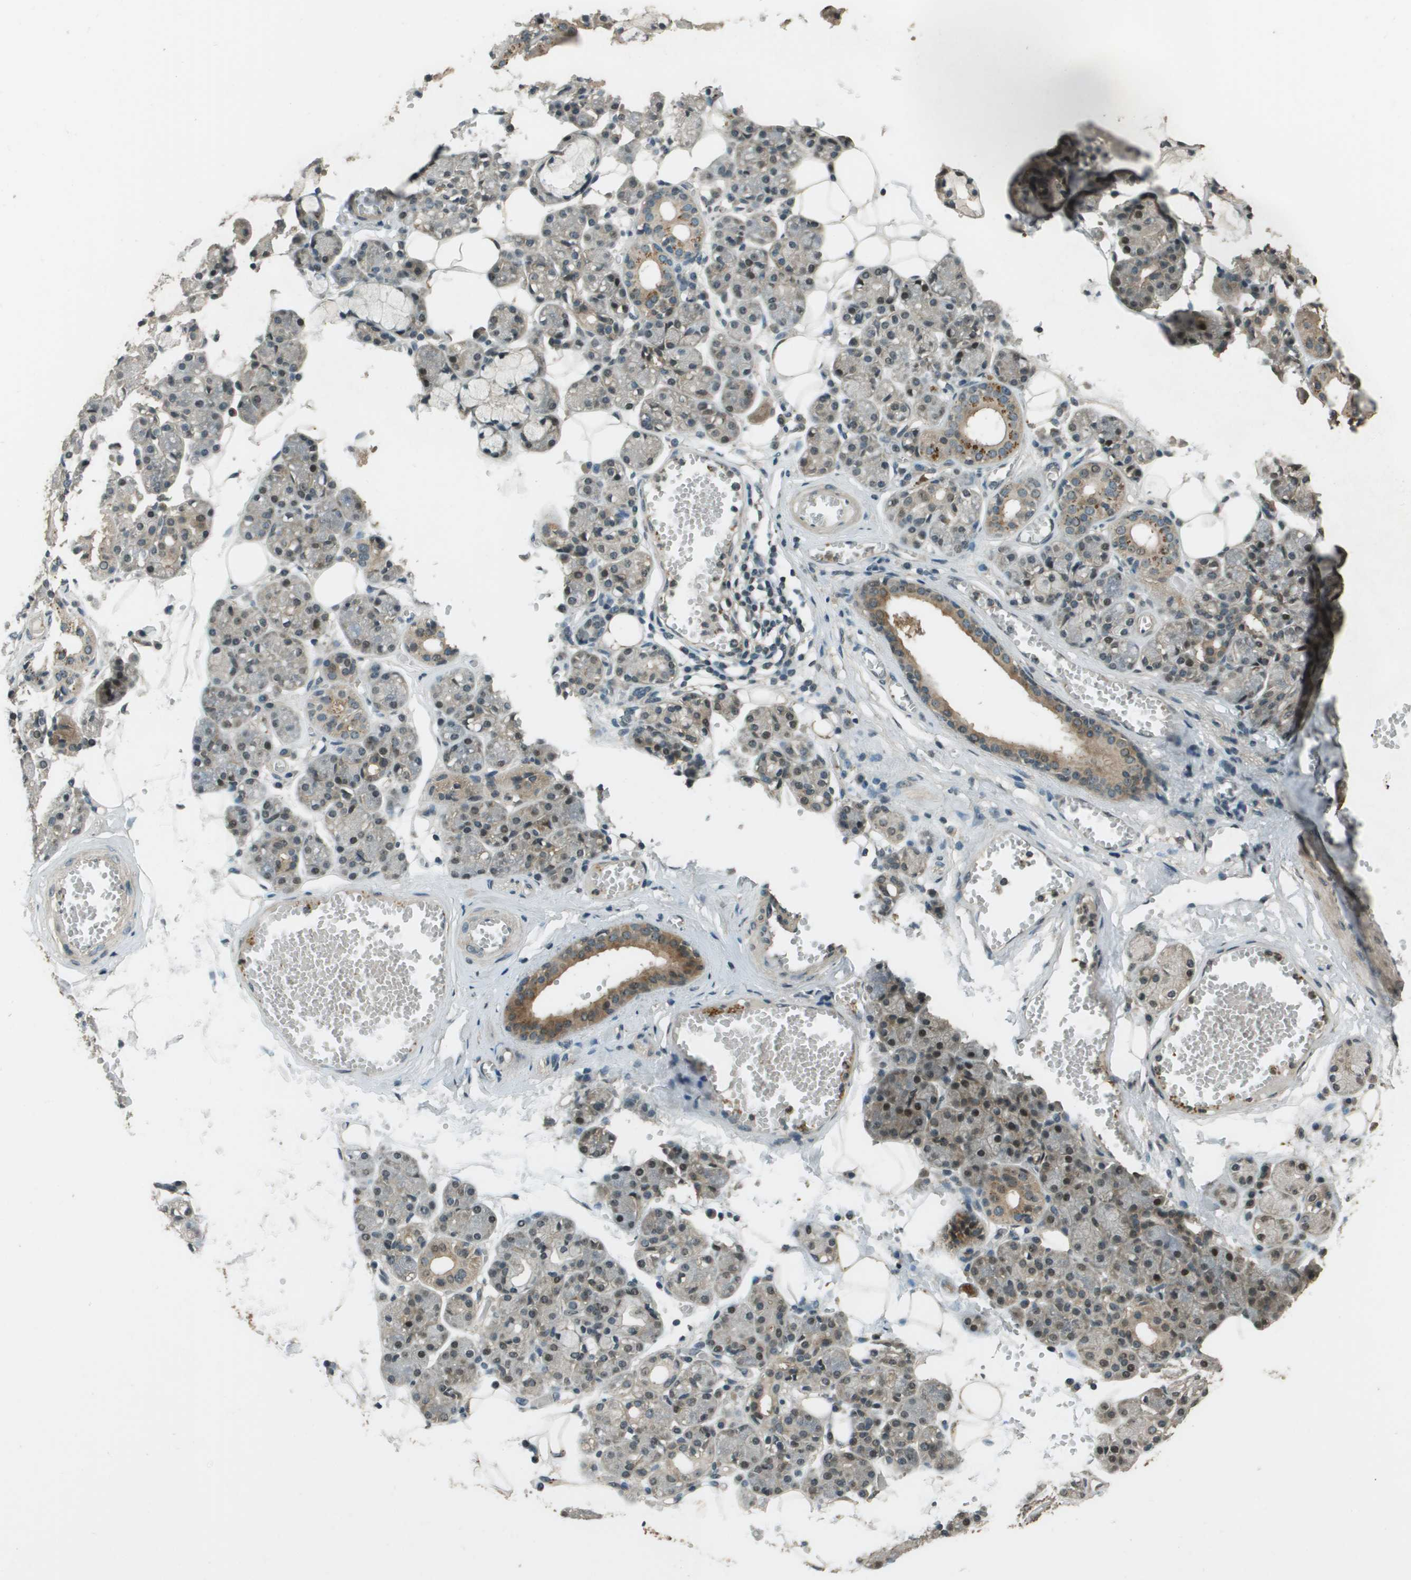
{"staining": {"intensity": "moderate", "quantity": "<25%", "location": "cytoplasmic/membranous"}, "tissue": "salivary gland", "cell_type": "Glandular cells", "image_type": "normal", "snomed": [{"axis": "morphology", "description": "Normal tissue, NOS"}, {"axis": "topography", "description": "Salivary gland"}], "caption": "Immunohistochemical staining of normal human salivary gland exhibits <25% levels of moderate cytoplasmic/membranous protein positivity in about <25% of glandular cells. (DAB (3,3'-diaminobenzidine) IHC, brown staining for protein, blue staining for nuclei).", "gene": "SDC3", "patient": {"sex": "male", "age": 63}}